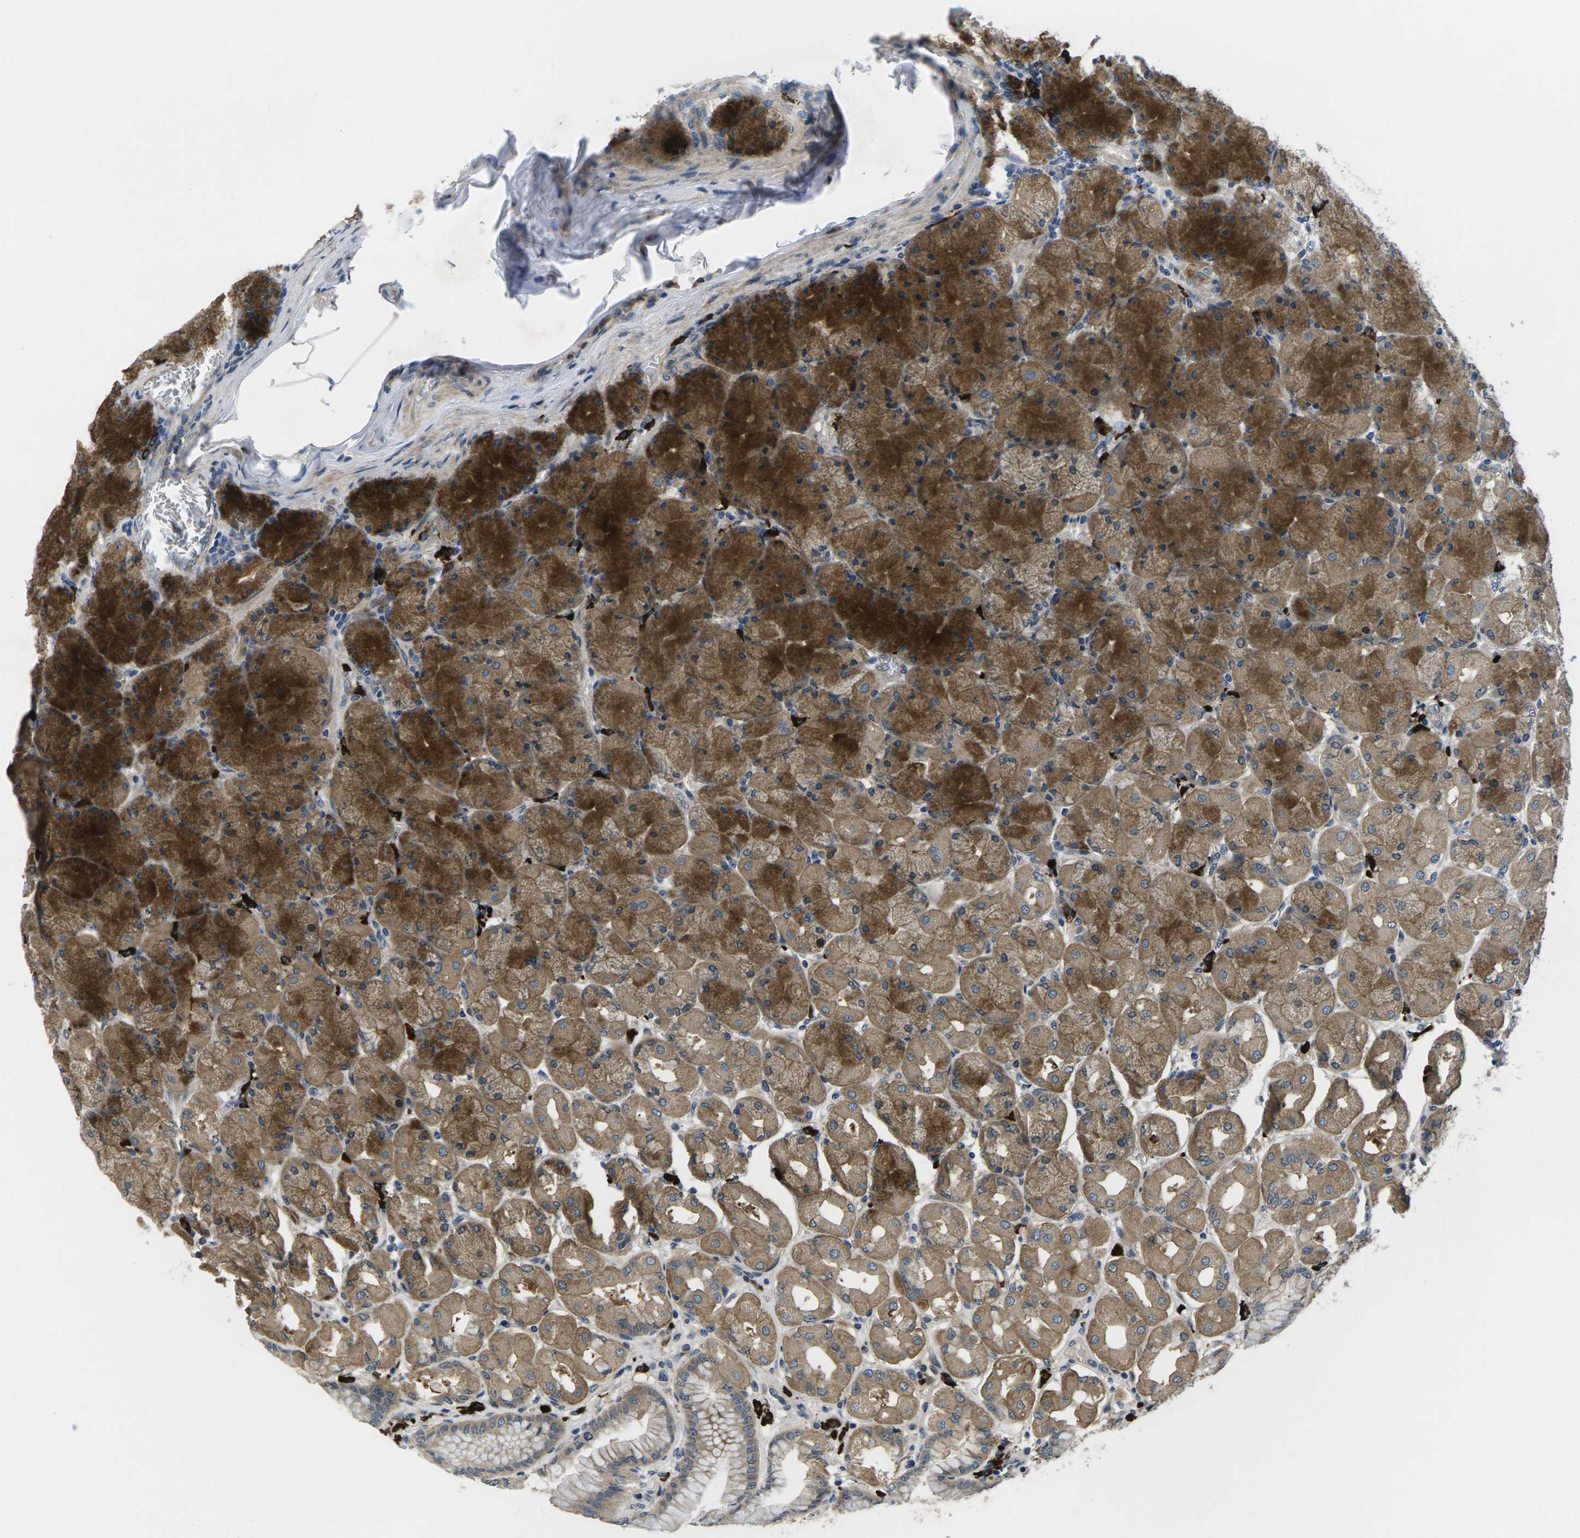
{"staining": {"intensity": "moderate", "quantity": ">75%", "location": "cytoplasmic/membranous"}, "tissue": "stomach", "cell_type": "Glandular cells", "image_type": "normal", "snomed": [{"axis": "morphology", "description": "Normal tissue, NOS"}, {"axis": "topography", "description": "Stomach, upper"}], "caption": "High-power microscopy captured an immunohistochemistry (IHC) image of unremarkable stomach, revealing moderate cytoplasmic/membranous expression in approximately >75% of glandular cells. The protein is stained brown, and the nuclei are stained in blue (DAB IHC with brightfield microscopy, high magnification).", "gene": "PLCE1", "patient": {"sex": "female", "age": 56}}